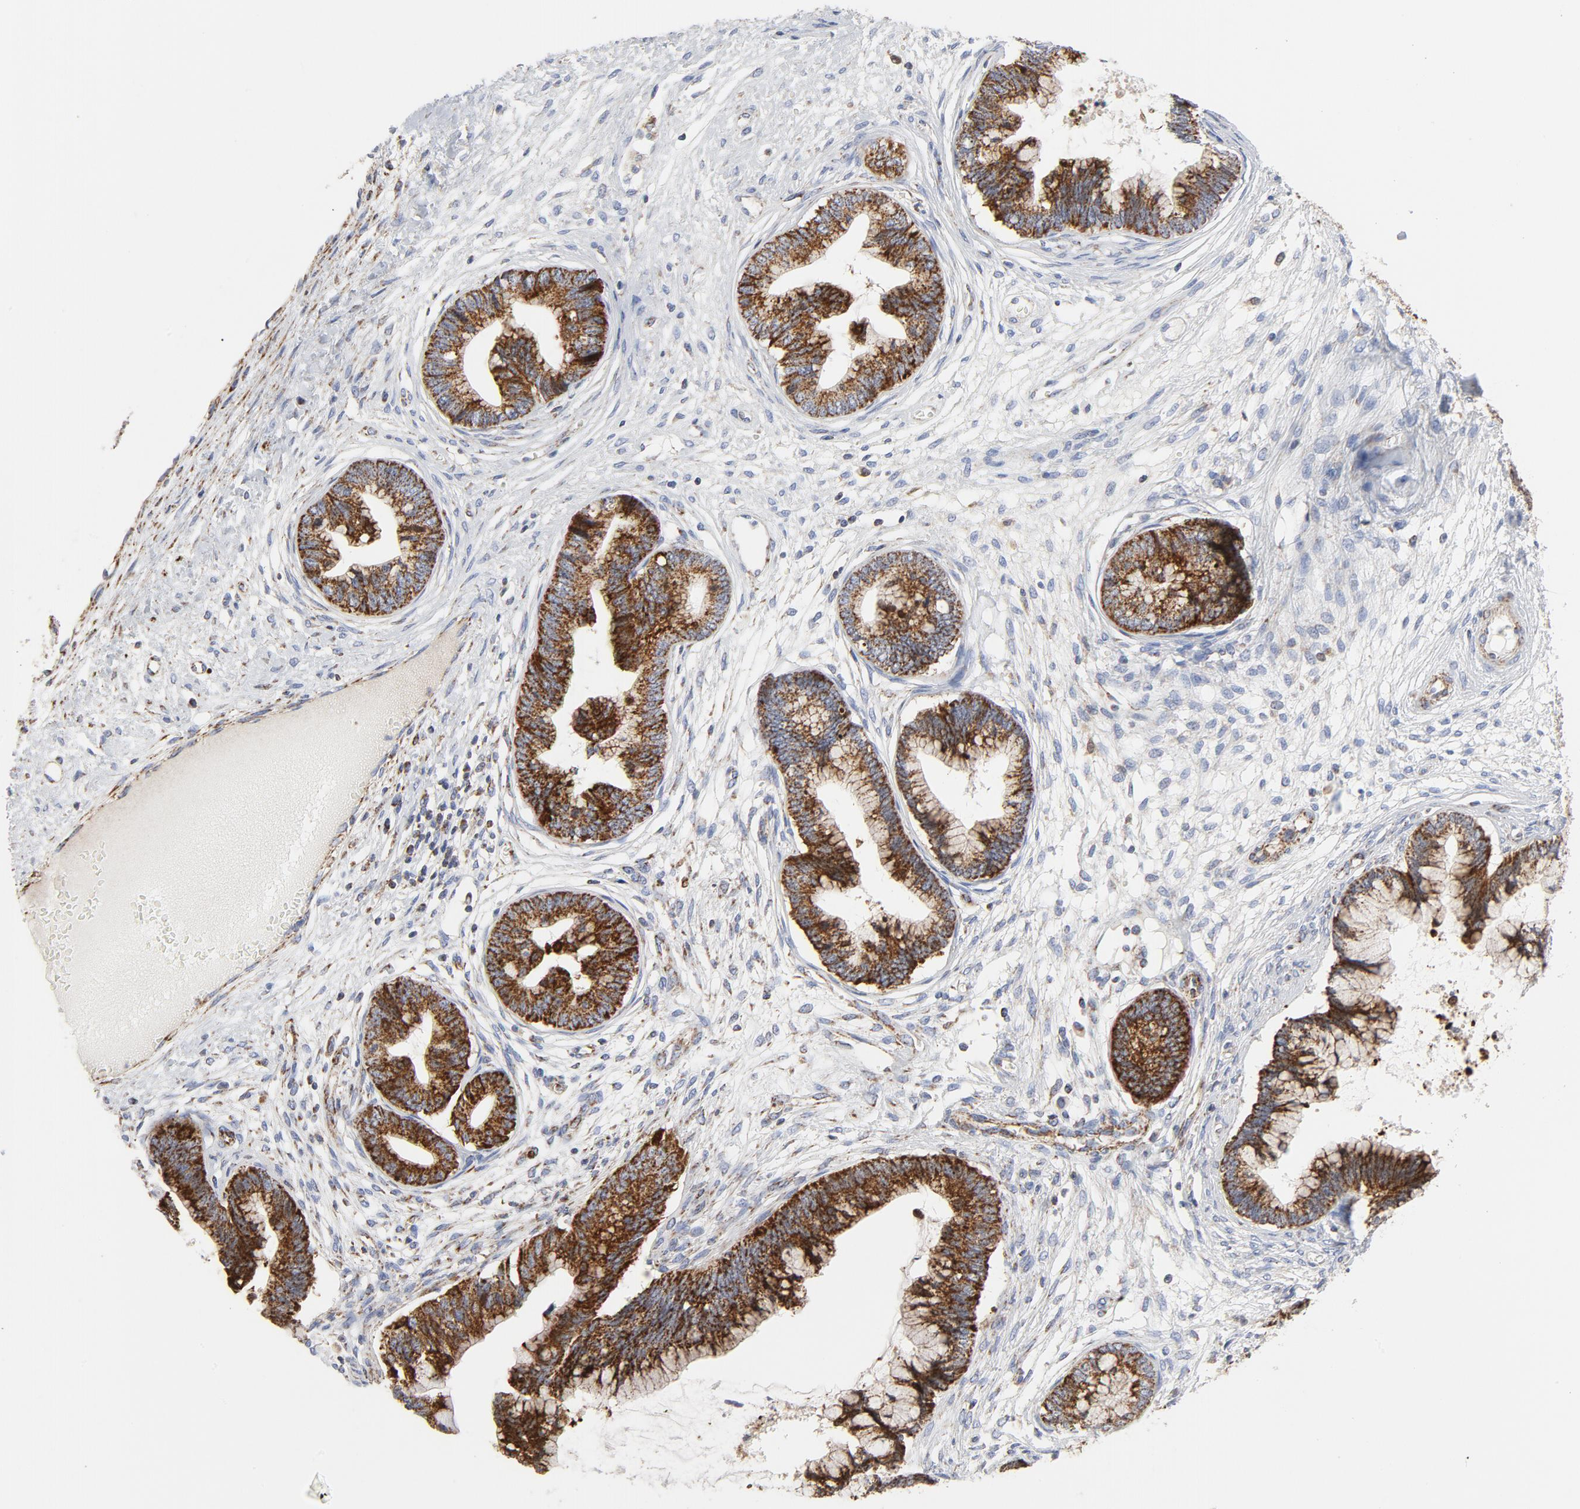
{"staining": {"intensity": "strong", "quantity": ">75%", "location": "cytoplasmic/membranous"}, "tissue": "cervical cancer", "cell_type": "Tumor cells", "image_type": "cancer", "snomed": [{"axis": "morphology", "description": "Adenocarcinoma, NOS"}, {"axis": "topography", "description": "Cervix"}], "caption": "This is an image of immunohistochemistry staining of cervical cancer, which shows strong positivity in the cytoplasmic/membranous of tumor cells.", "gene": "CYCS", "patient": {"sex": "female", "age": 44}}